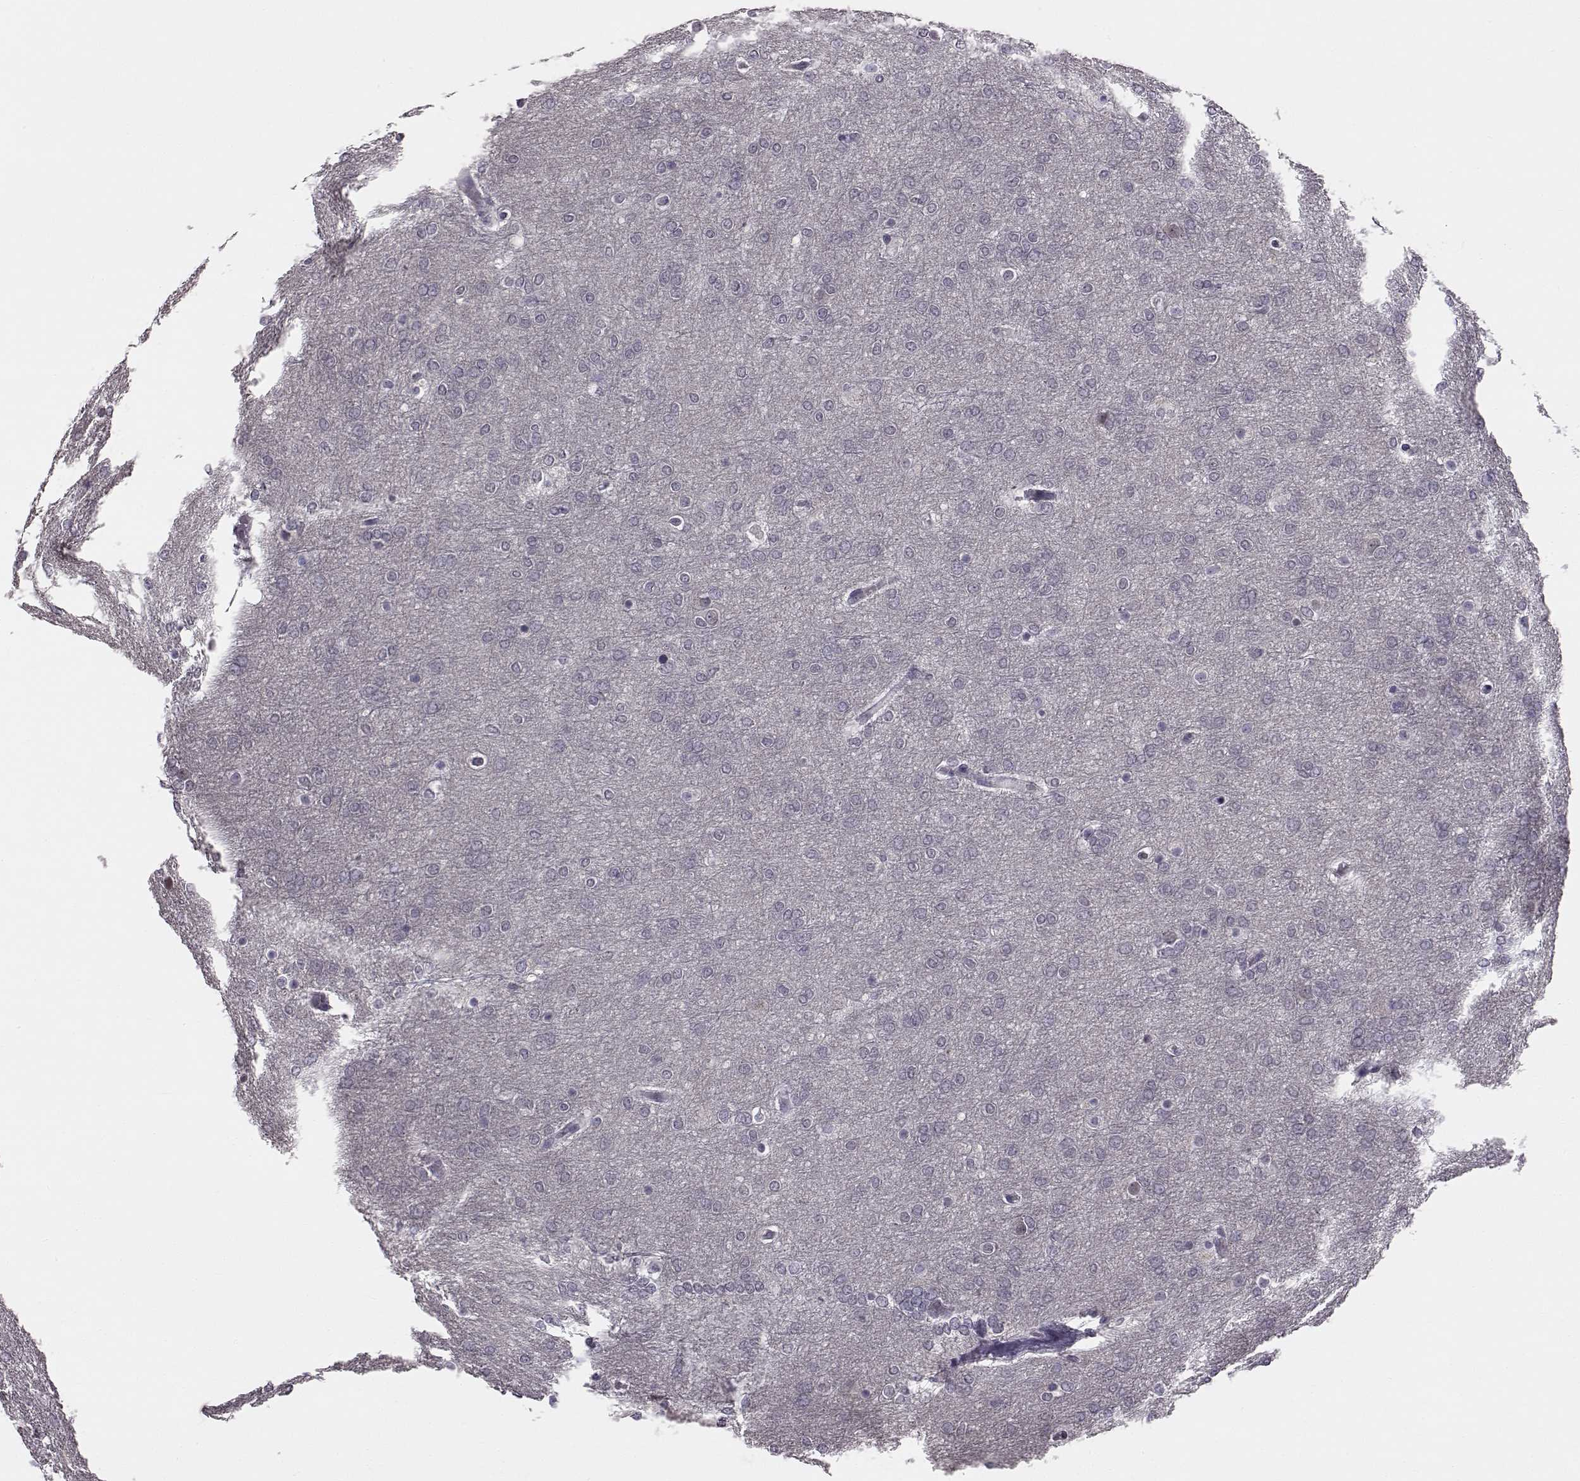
{"staining": {"intensity": "negative", "quantity": "none", "location": "none"}, "tissue": "glioma", "cell_type": "Tumor cells", "image_type": "cancer", "snomed": [{"axis": "morphology", "description": "Glioma, malignant, High grade"}, {"axis": "topography", "description": "Brain"}], "caption": "An immunohistochemistry (IHC) photomicrograph of glioma is shown. There is no staining in tumor cells of glioma.", "gene": "C10orf62", "patient": {"sex": "female", "age": 61}}